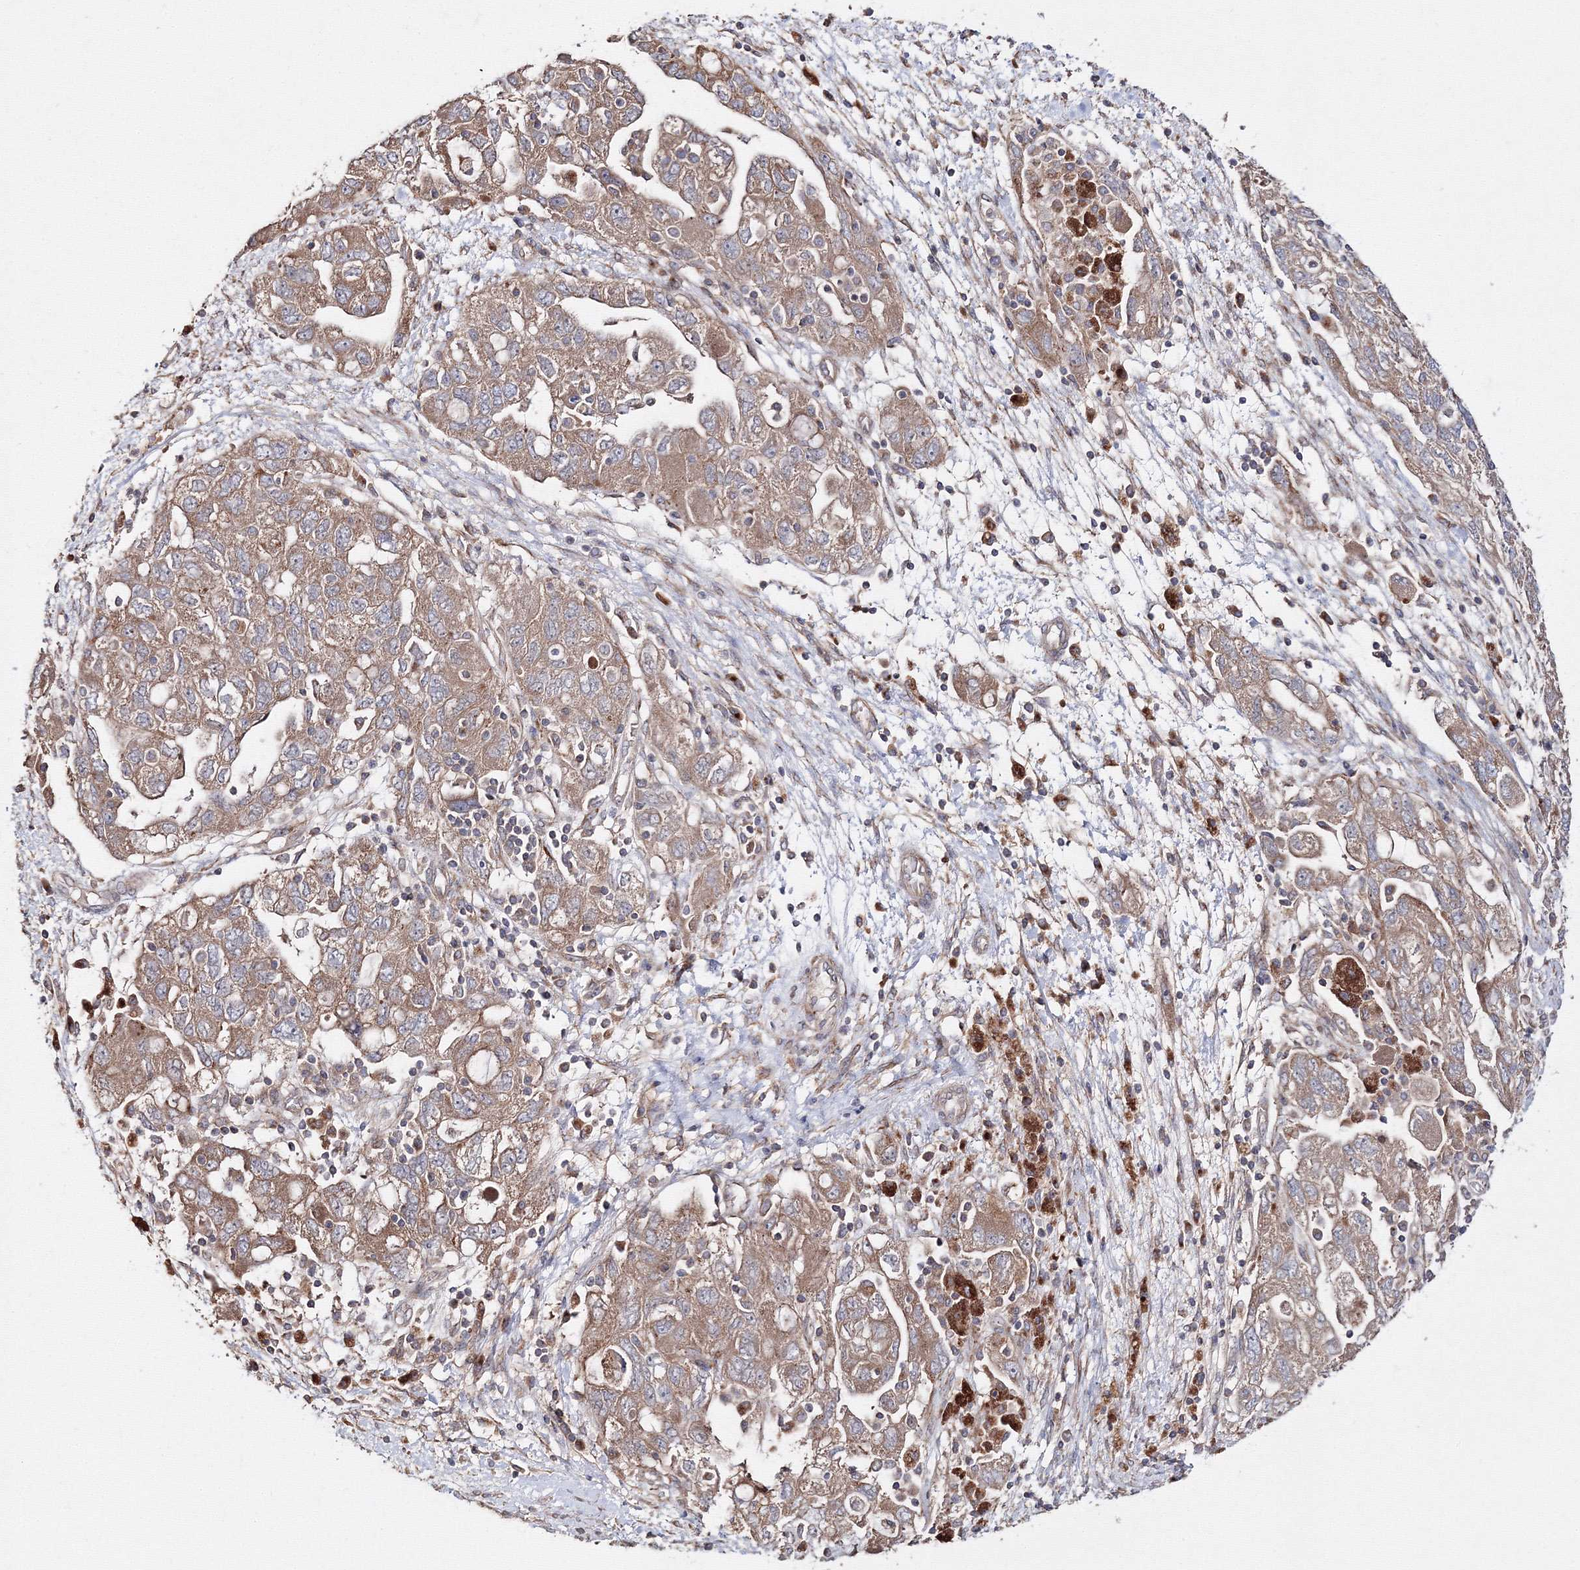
{"staining": {"intensity": "moderate", "quantity": ">75%", "location": "cytoplasmic/membranous"}, "tissue": "ovarian cancer", "cell_type": "Tumor cells", "image_type": "cancer", "snomed": [{"axis": "morphology", "description": "Carcinoma, NOS"}, {"axis": "morphology", "description": "Cystadenocarcinoma, serous, NOS"}, {"axis": "topography", "description": "Ovary"}], "caption": "IHC of serous cystadenocarcinoma (ovarian) demonstrates medium levels of moderate cytoplasmic/membranous positivity in approximately >75% of tumor cells.", "gene": "DDO", "patient": {"sex": "female", "age": 69}}